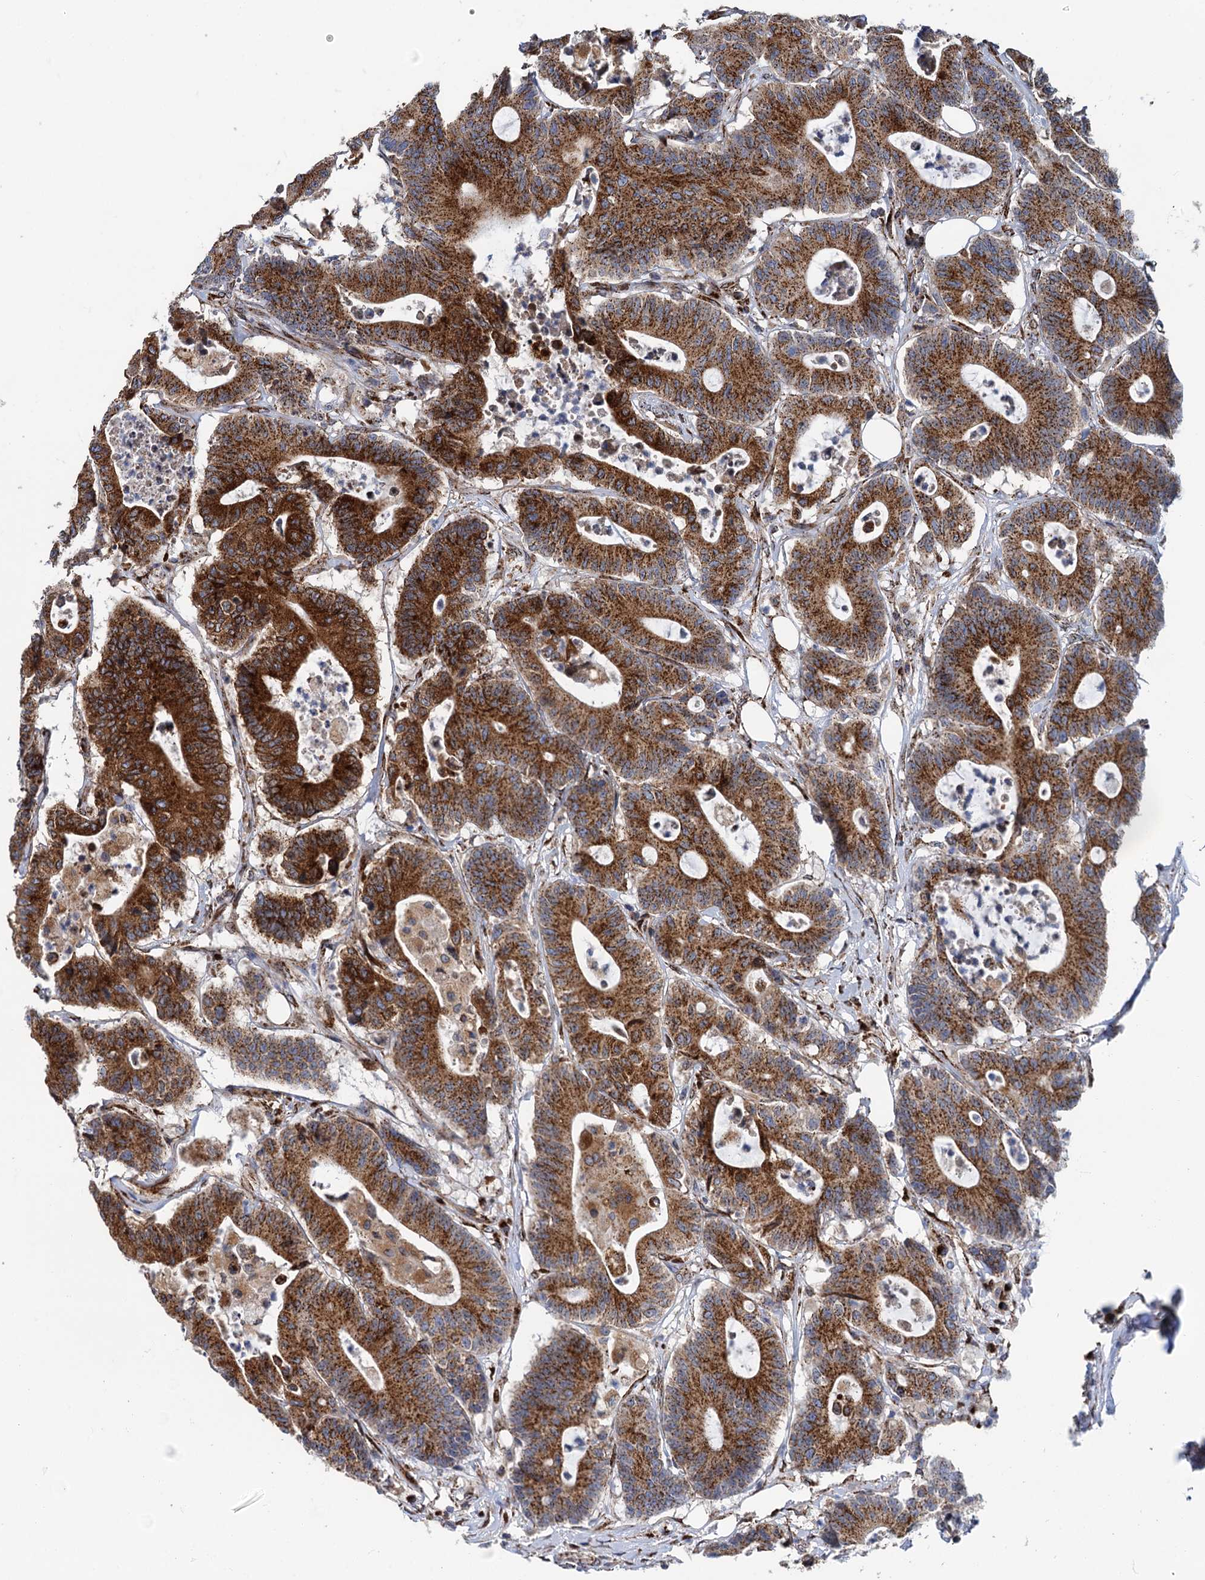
{"staining": {"intensity": "strong", "quantity": ">75%", "location": "cytoplasmic/membranous"}, "tissue": "colorectal cancer", "cell_type": "Tumor cells", "image_type": "cancer", "snomed": [{"axis": "morphology", "description": "Adenocarcinoma, NOS"}, {"axis": "topography", "description": "Colon"}], "caption": "Strong cytoplasmic/membranous protein staining is appreciated in about >75% of tumor cells in adenocarcinoma (colorectal).", "gene": "SUPT20H", "patient": {"sex": "female", "age": 84}}